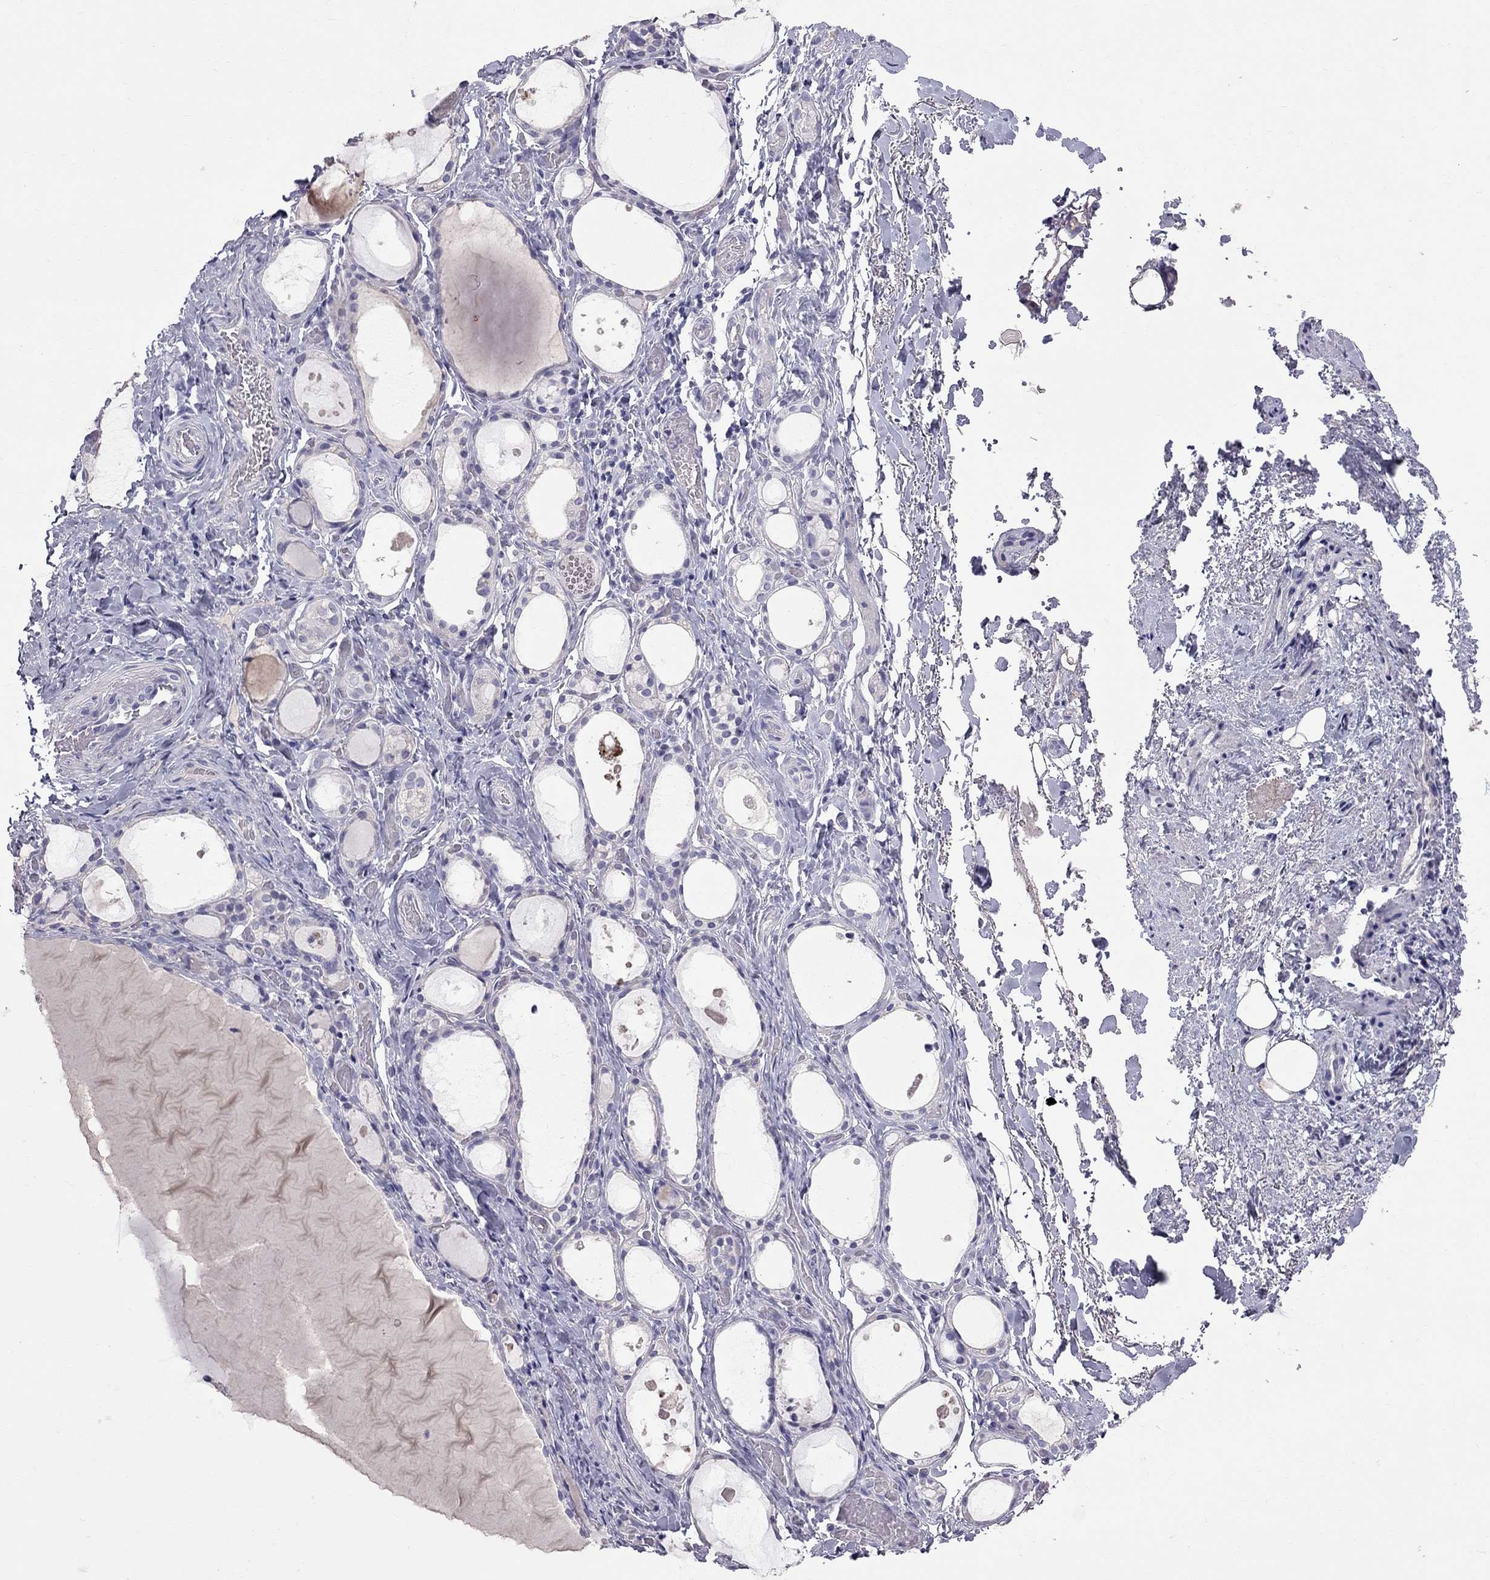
{"staining": {"intensity": "negative", "quantity": "none", "location": "none"}, "tissue": "thyroid gland", "cell_type": "Glandular cells", "image_type": "normal", "snomed": [{"axis": "morphology", "description": "Normal tissue, NOS"}, {"axis": "topography", "description": "Thyroid gland"}], "caption": "The immunohistochemistry (IHC) histopathology image has no significant expression in glandular cells of thyroid gland. The staining is performed using DAB brown chromogen with nuclei counter-stained in using hematoxylin.", "gene": "CFAP91", "patient": {"sex": "male", "age": 68}}